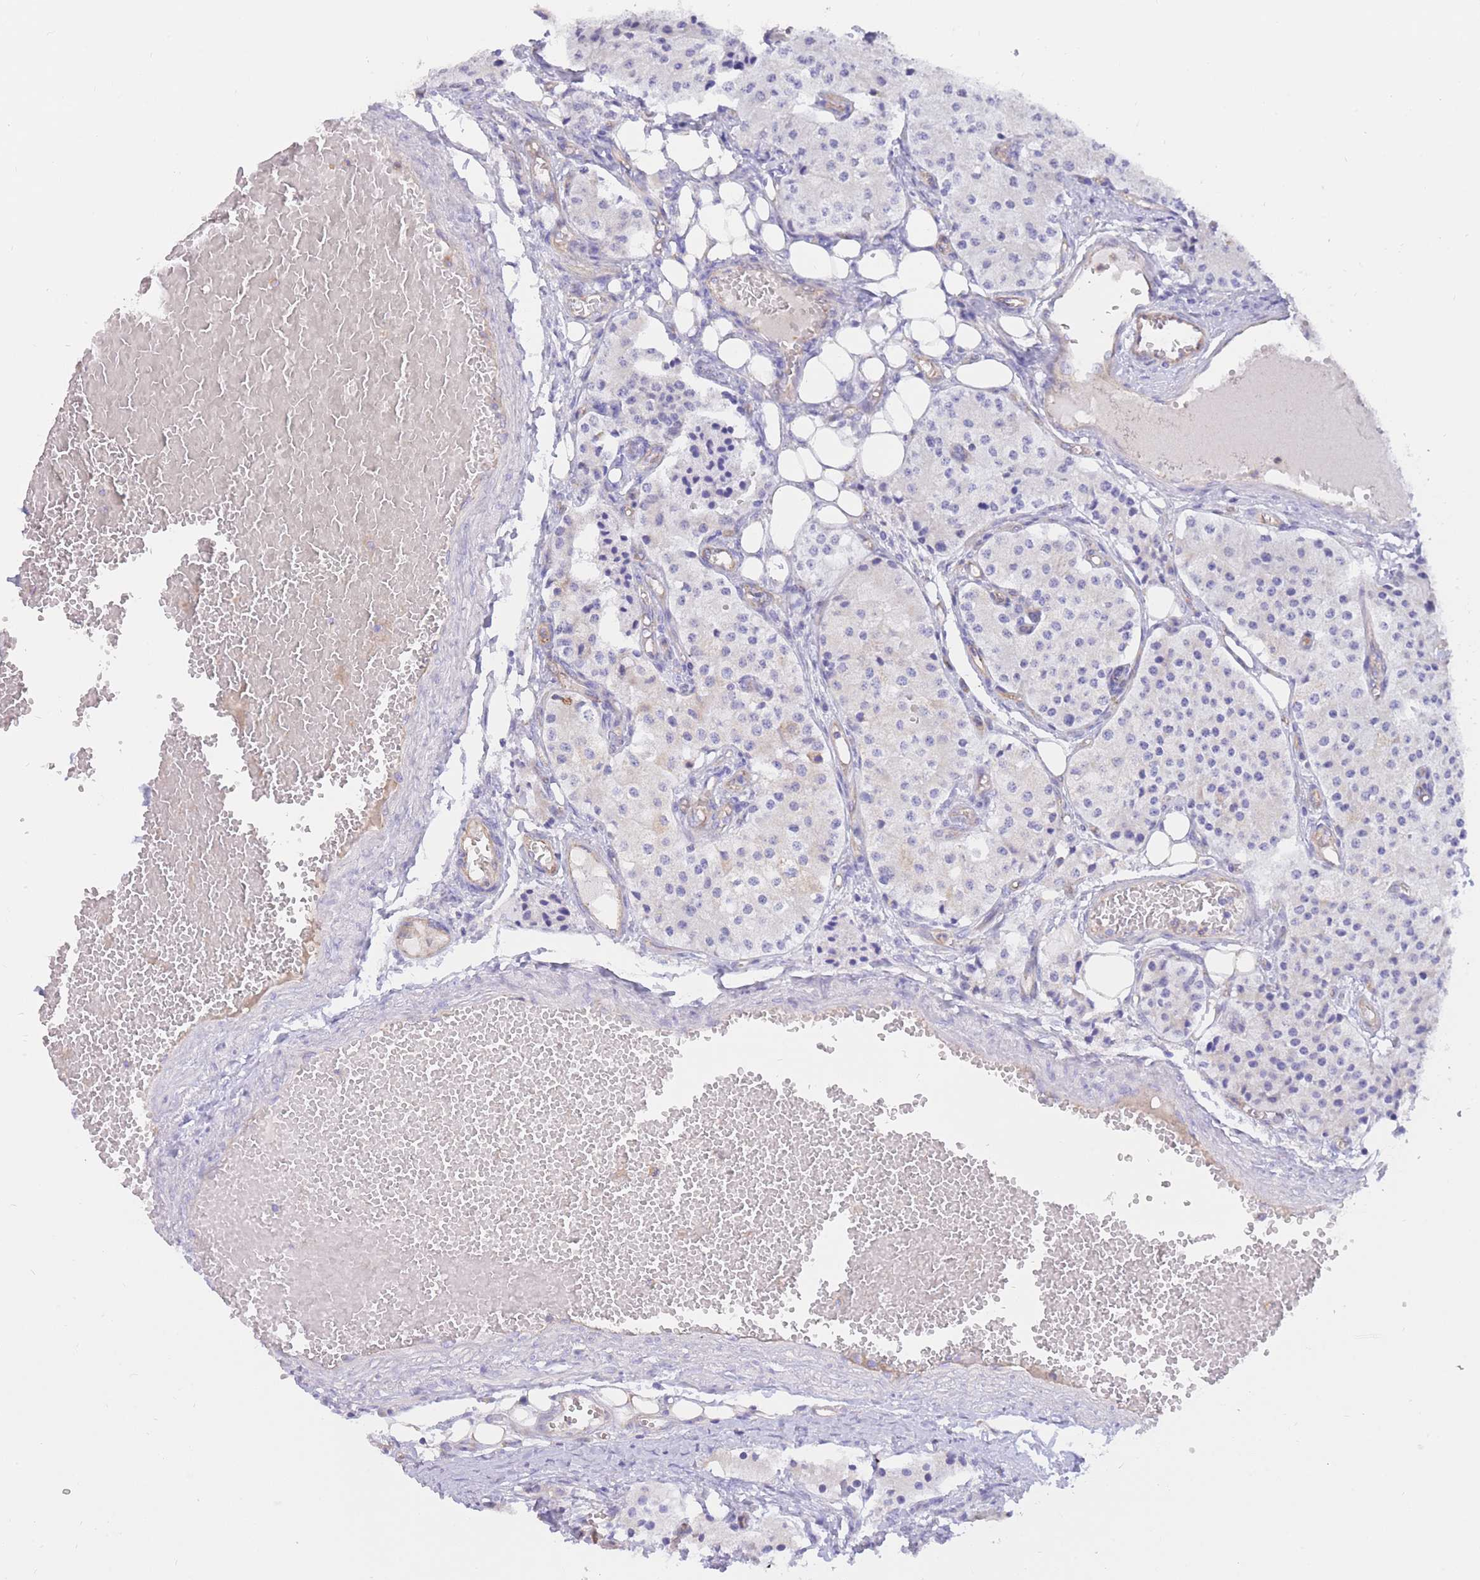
{"staining": {"intensity": "negative", "quantity": "none", "location": "none"}, "tissue": "carcinoid", "cell_type": "Tumor cells", "image_type": "cancer", "snomed": [{"axis": "morphology", "description": "Carcinoid, malignant, NOS"}, {"axis": "topography", "description": "Colon"}], "caption": "High magnification brightfield microscopy of carcinoid stained with DAB (3,3'-diaminobenzidine) (brown) and counterstained with hematoxylin (blue): tumor cells show no significant staining. (IHC, brightfield microscopy, high magnification).", "gene": "SULT1A1", "patient": {"sex": "female", "age": 52}}